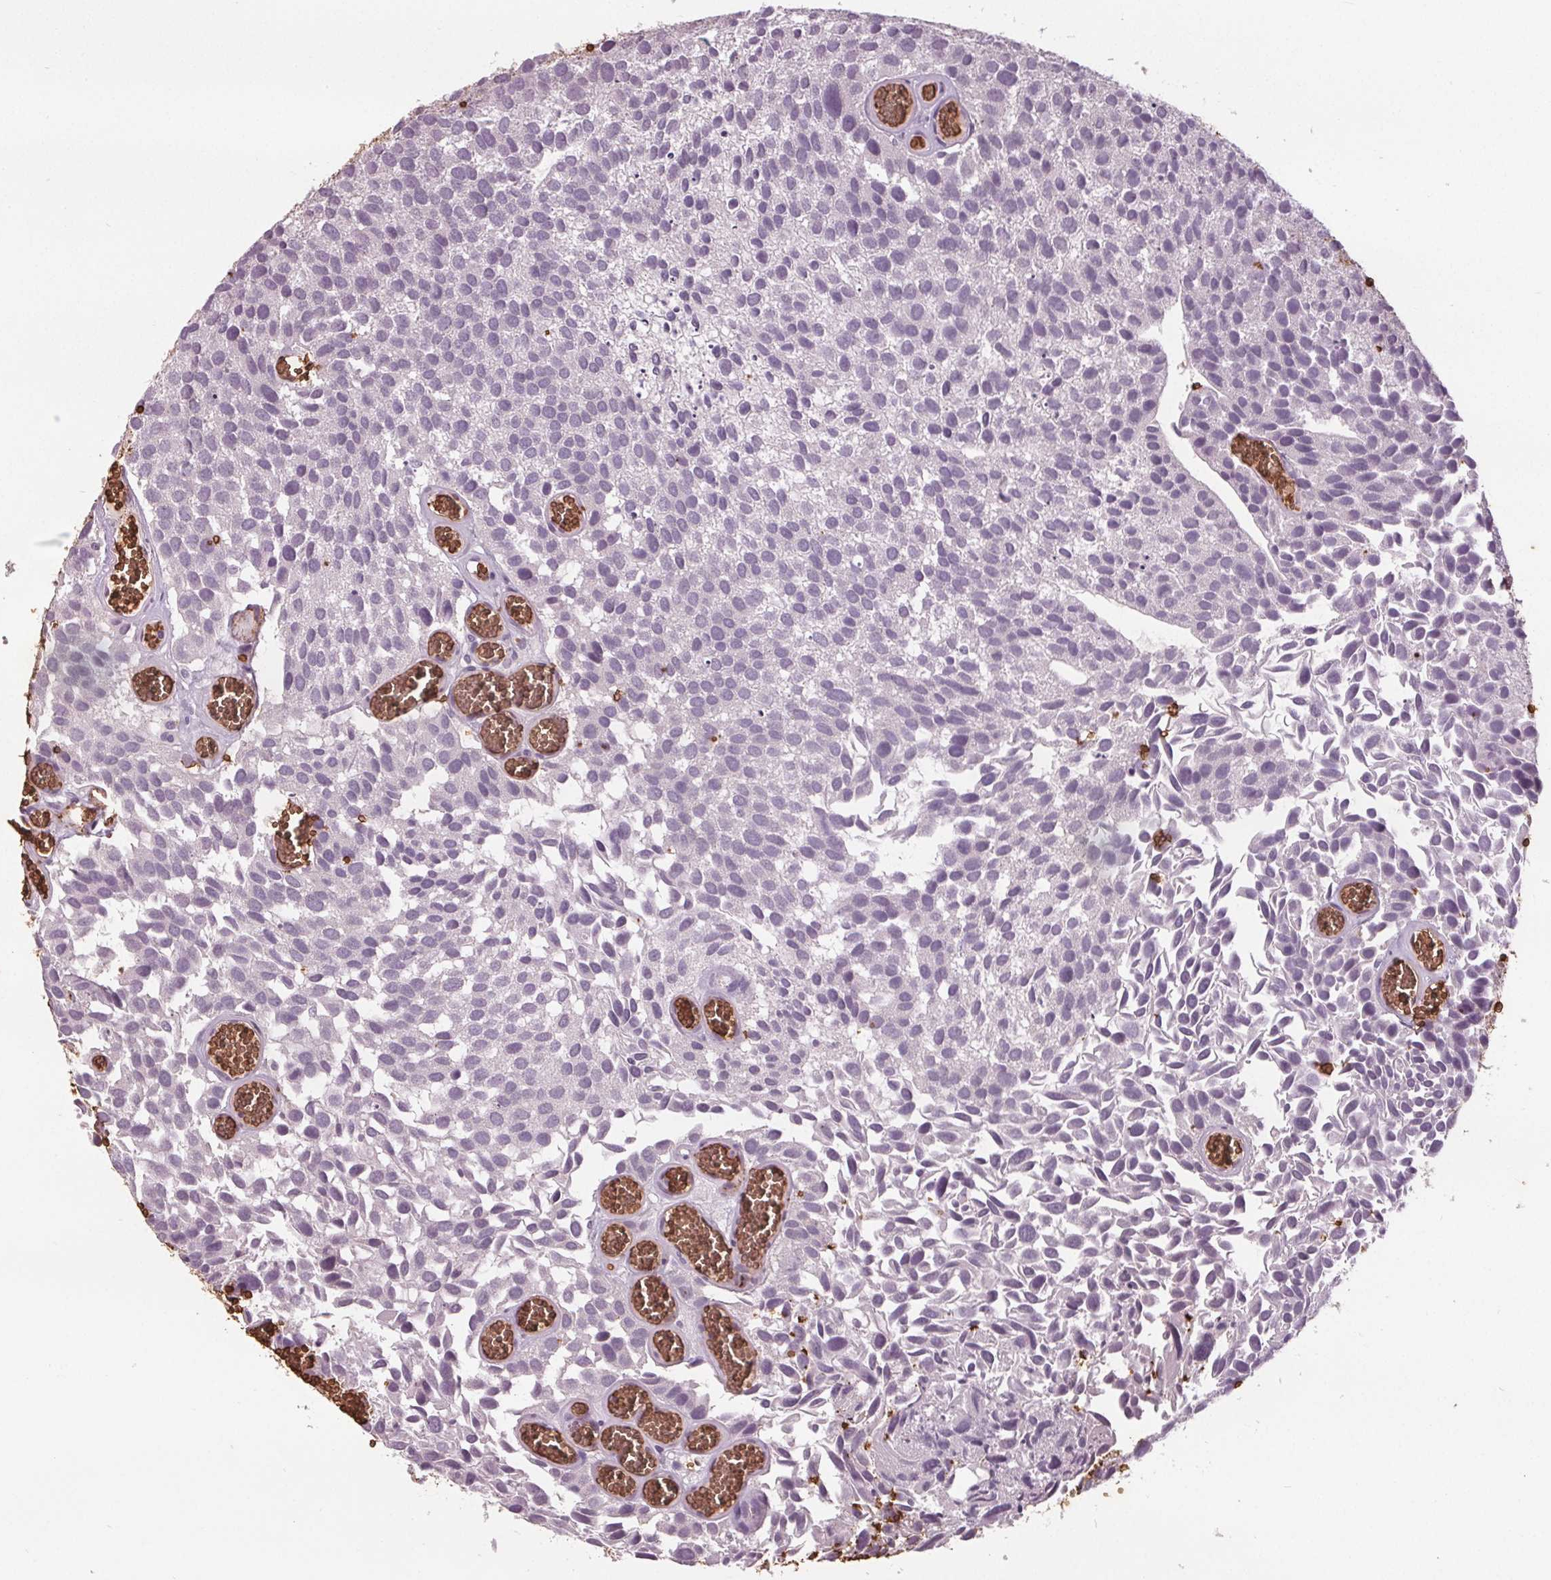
{"staining": {"intensity": "negative", "quantity": "none", "location": "none"}, "tissue": "urothelial cancer", "cell_type": "Tumor cells", "image_type": "cancer", "snomed": [{"axis": "morphology", "description": "Urothelial carcinoma, Low grade"}, {"axis": "topography", "description": "Urinary bladder"}], "caption": "High magnification brightfield microscopy of low-grade urothelial carcinoma stained with DAB (3,3'-diaminobenzidine) (brown) and counterstained with hematoxylin (blue): tumor cells show no significant expression. (DAB IHC with hematoxylin counter stain).", "gene": "SLC4A1", "patient": {"sex": "female", "age": 69}}